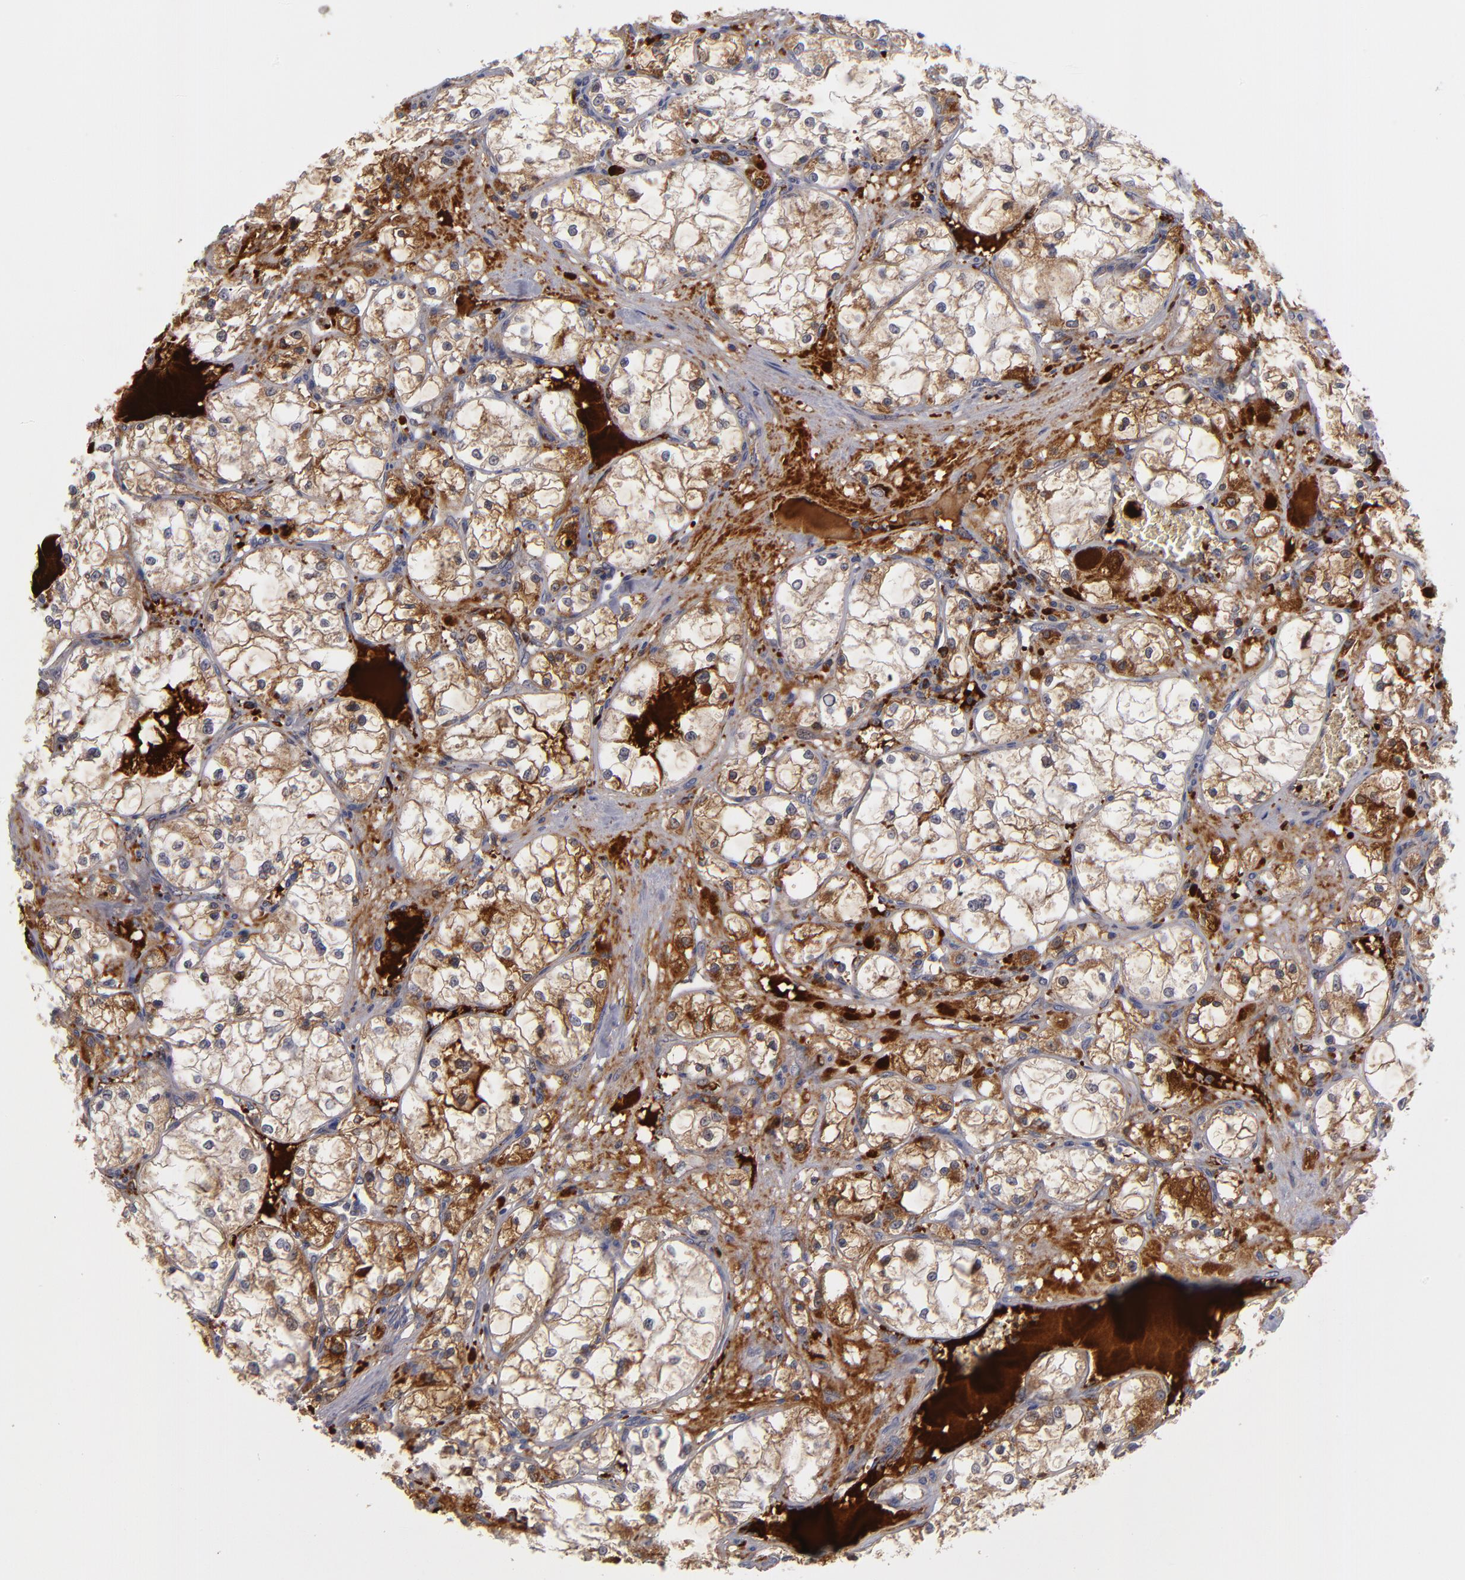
{"staining": {"intensity": "moderate", "quantity": ">75%", "location": "cytoplasmic/membranous"}, "tissue": "renal cancer", "cell_type": "Tumor cells", "image_type": "cancer", "snomed": [{"axis": "morphology", "description": "Adenocarcinoma, NOS"}, {"axis": "topography", "description": "Kidney"}], "caption": "Immunohistochemistry (DAB) staining of human adenocarcinoma (renal) exhibits moderate cytoplasmic/membranous protein staining in approximately >75% of tumor cells.", "gene": "EXD2", "patient": {"sex": "male", "age": 61}}